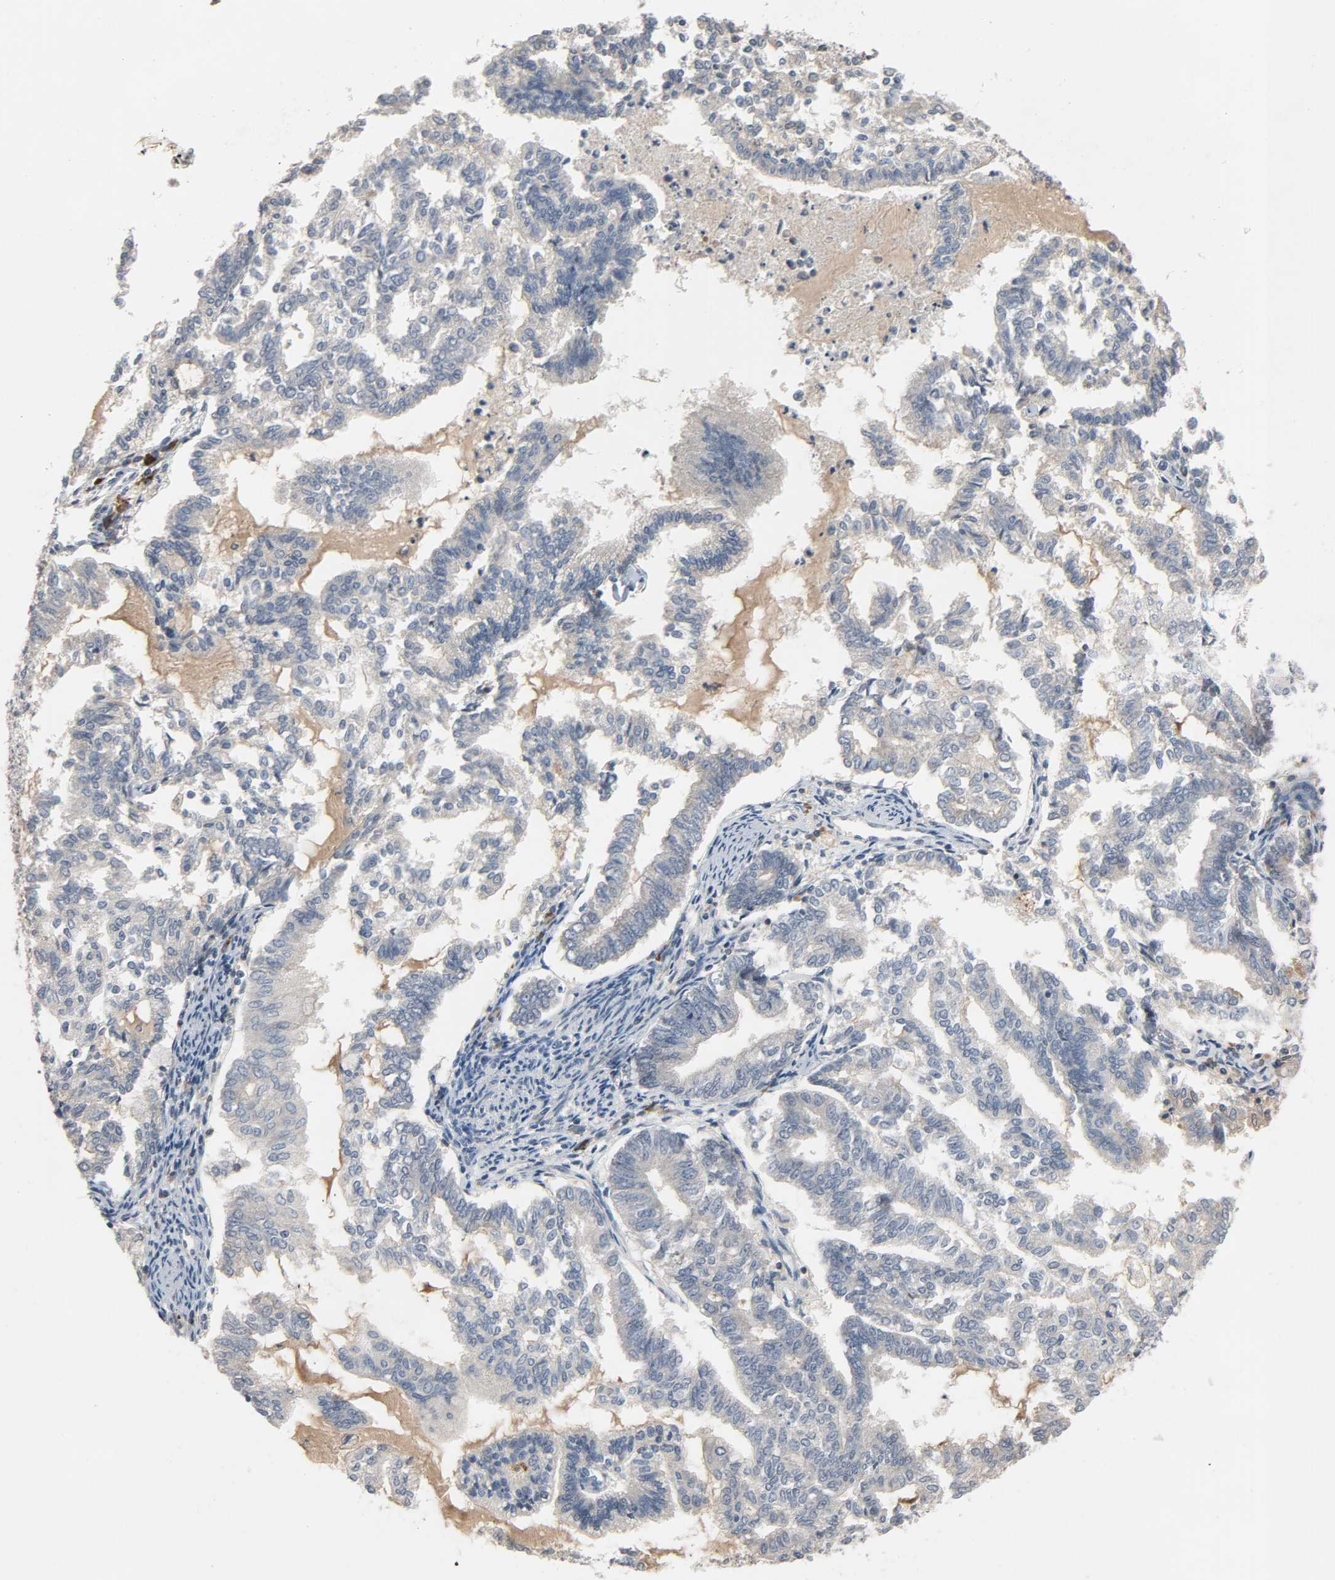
{"staining": {"intensity": "negative", "quantity": "none", "location": "none"}, "tissue": "endometrial cancer", "cell_type": "Tumor cells", "image_type": "cancer", "snomed": [{"axis": "morphology", "description": "Adenocarcinoma, NOS"}, {"axis": "topography", "description": "Endometrium"}], "caption": "IHC histopathology image of neoplastic tissue: human endometrial cancer (adenocarcinoma) stained with DAB exhibits no significant protein positivity in tumor cells. The staining is performed using DAB brown chromogen with nuclei counter-stained in using hematoxylin.", "gene": "CD4", "patient": {"sex": "female", "age": 79}}